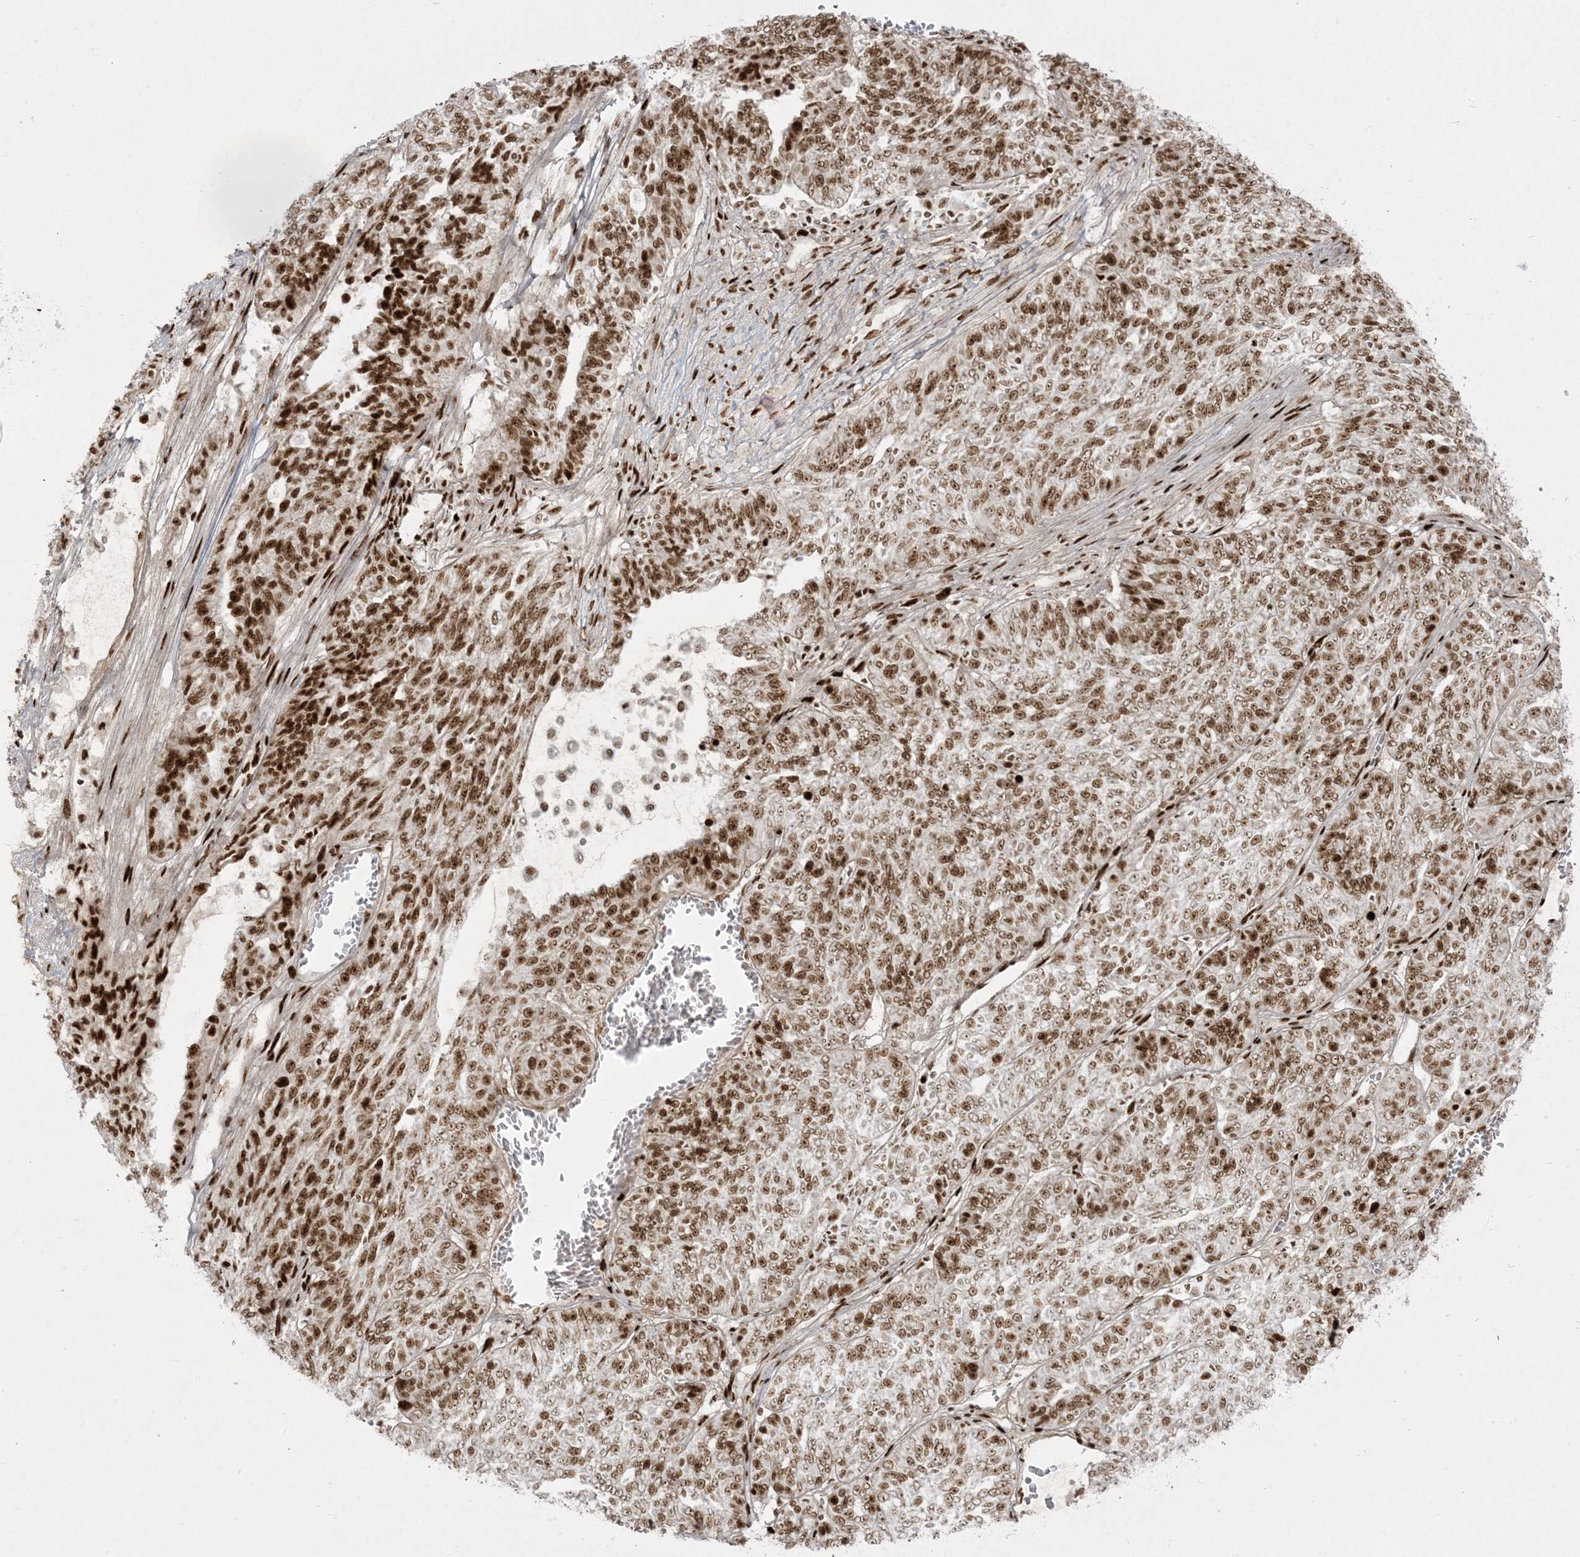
{"staining": {"intensity": "strong", "quantity": "25%-75%", "location": "nuclear"}, "tissue": "ovarian cancer", "cell_type": "Tumor cells", "image_type": "cancer", "snomed": [{"axis": "morphology", "description": "Cystadenocarcinoma, serous, NOS"}, {"axis": "topography", "description": "Ovary"}], "caption": "Immunohistochemical staining of human ovarian cancer shows high levels of strong nuclear protein positivity in about 25%-75% of tumor cells.", "gene": "RBM10", "patient": {"sex": "female", "age": 59}}